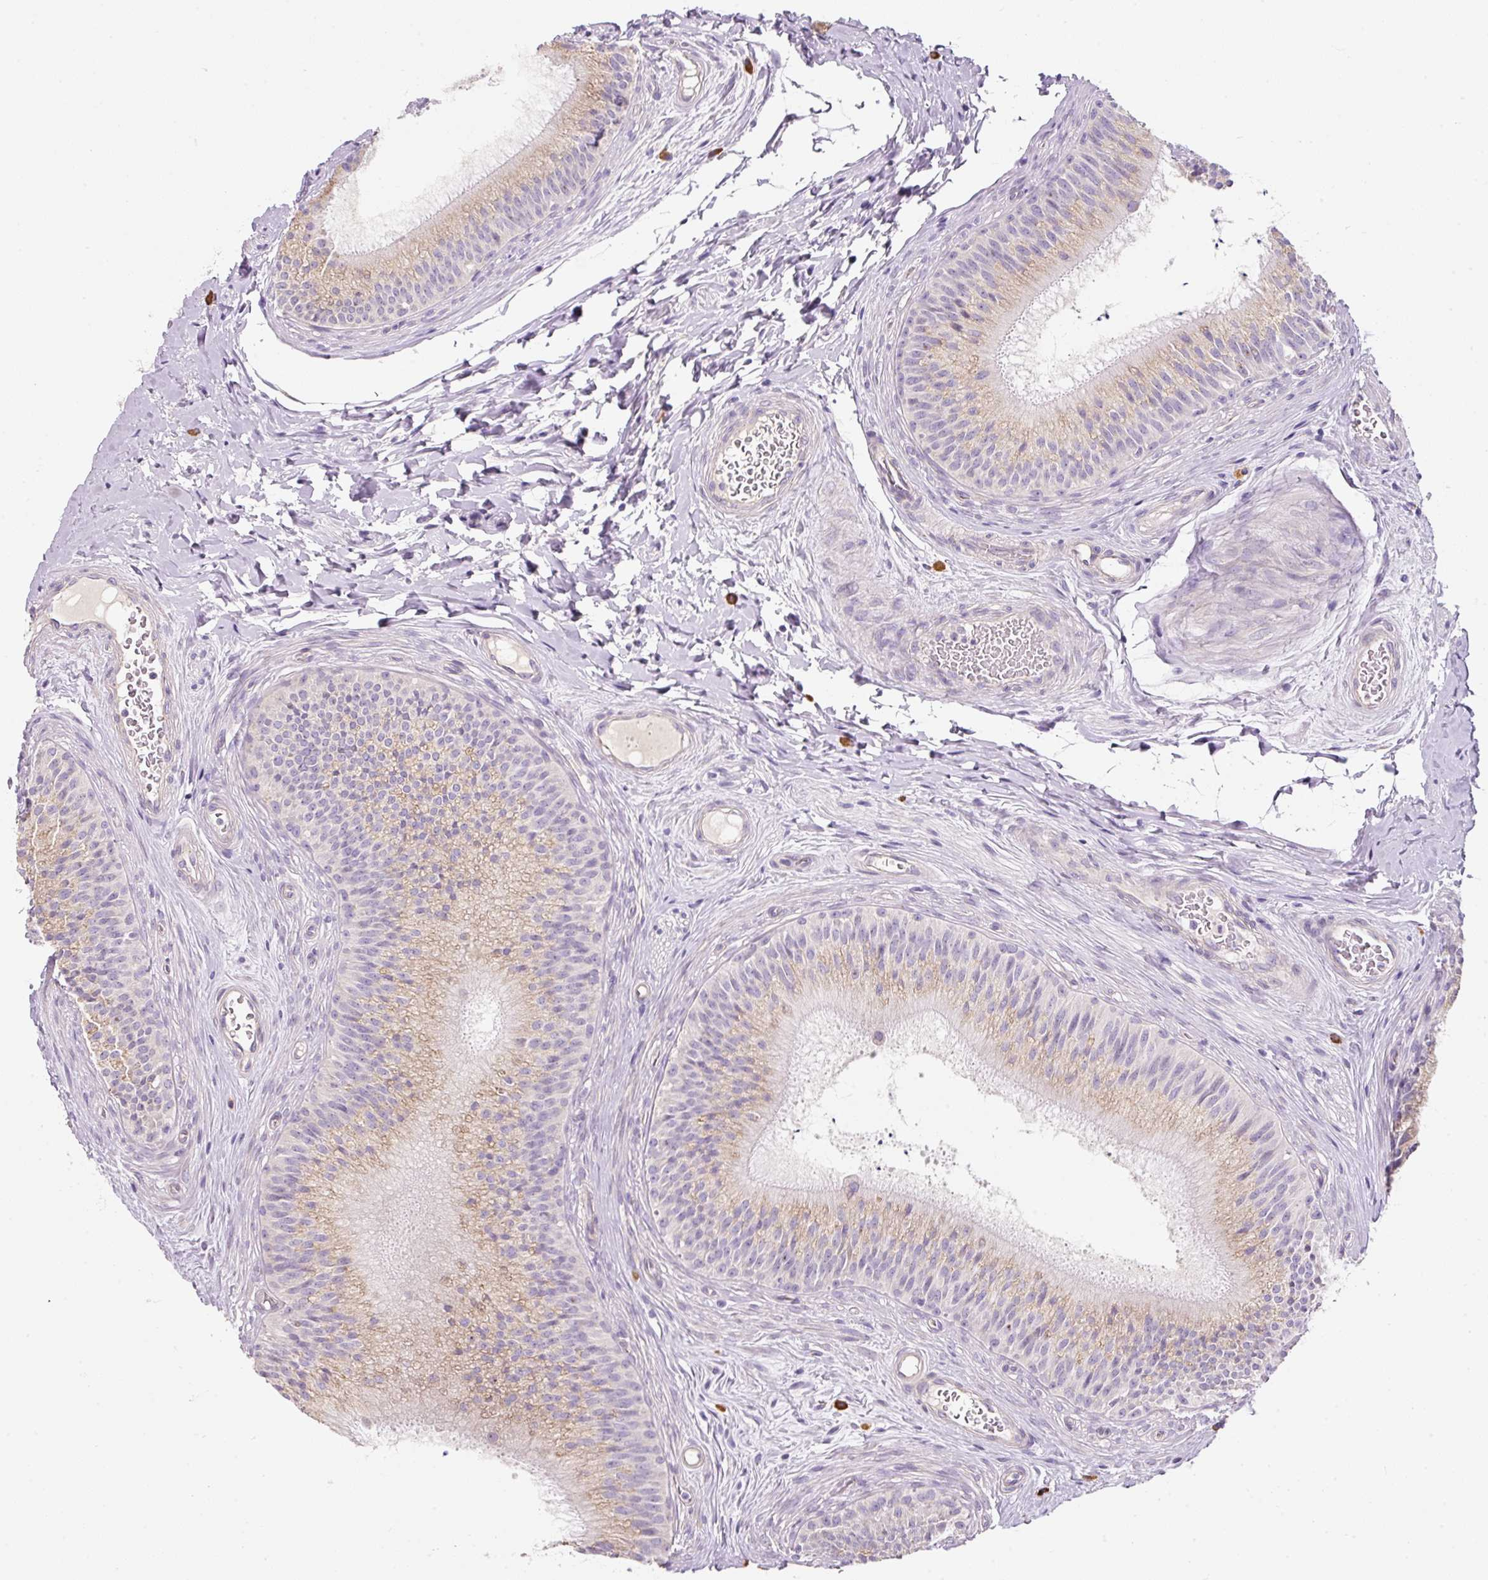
{"staining": {"intensity": "moderate", "quantity": "25%-75%", "location": "cytoplasmic/membranous"}, "tissue": "epididymis", "cell_type": "Glandular cells", "image_type": "normal", "snomed": [{"axis": "morphology", "description": "Normal tissue, NOS"}, {"axis": "topography", "description": "Epididymis"}], "caption": "DAB immunohistochemical staining of unremarkable epididymis exhibits moderate cytoplasmic/membranous protein staining in about 25%-75% of glandular cells.", "gene": "NBPF11", "patient": {"sex": "male", "age": 24}}